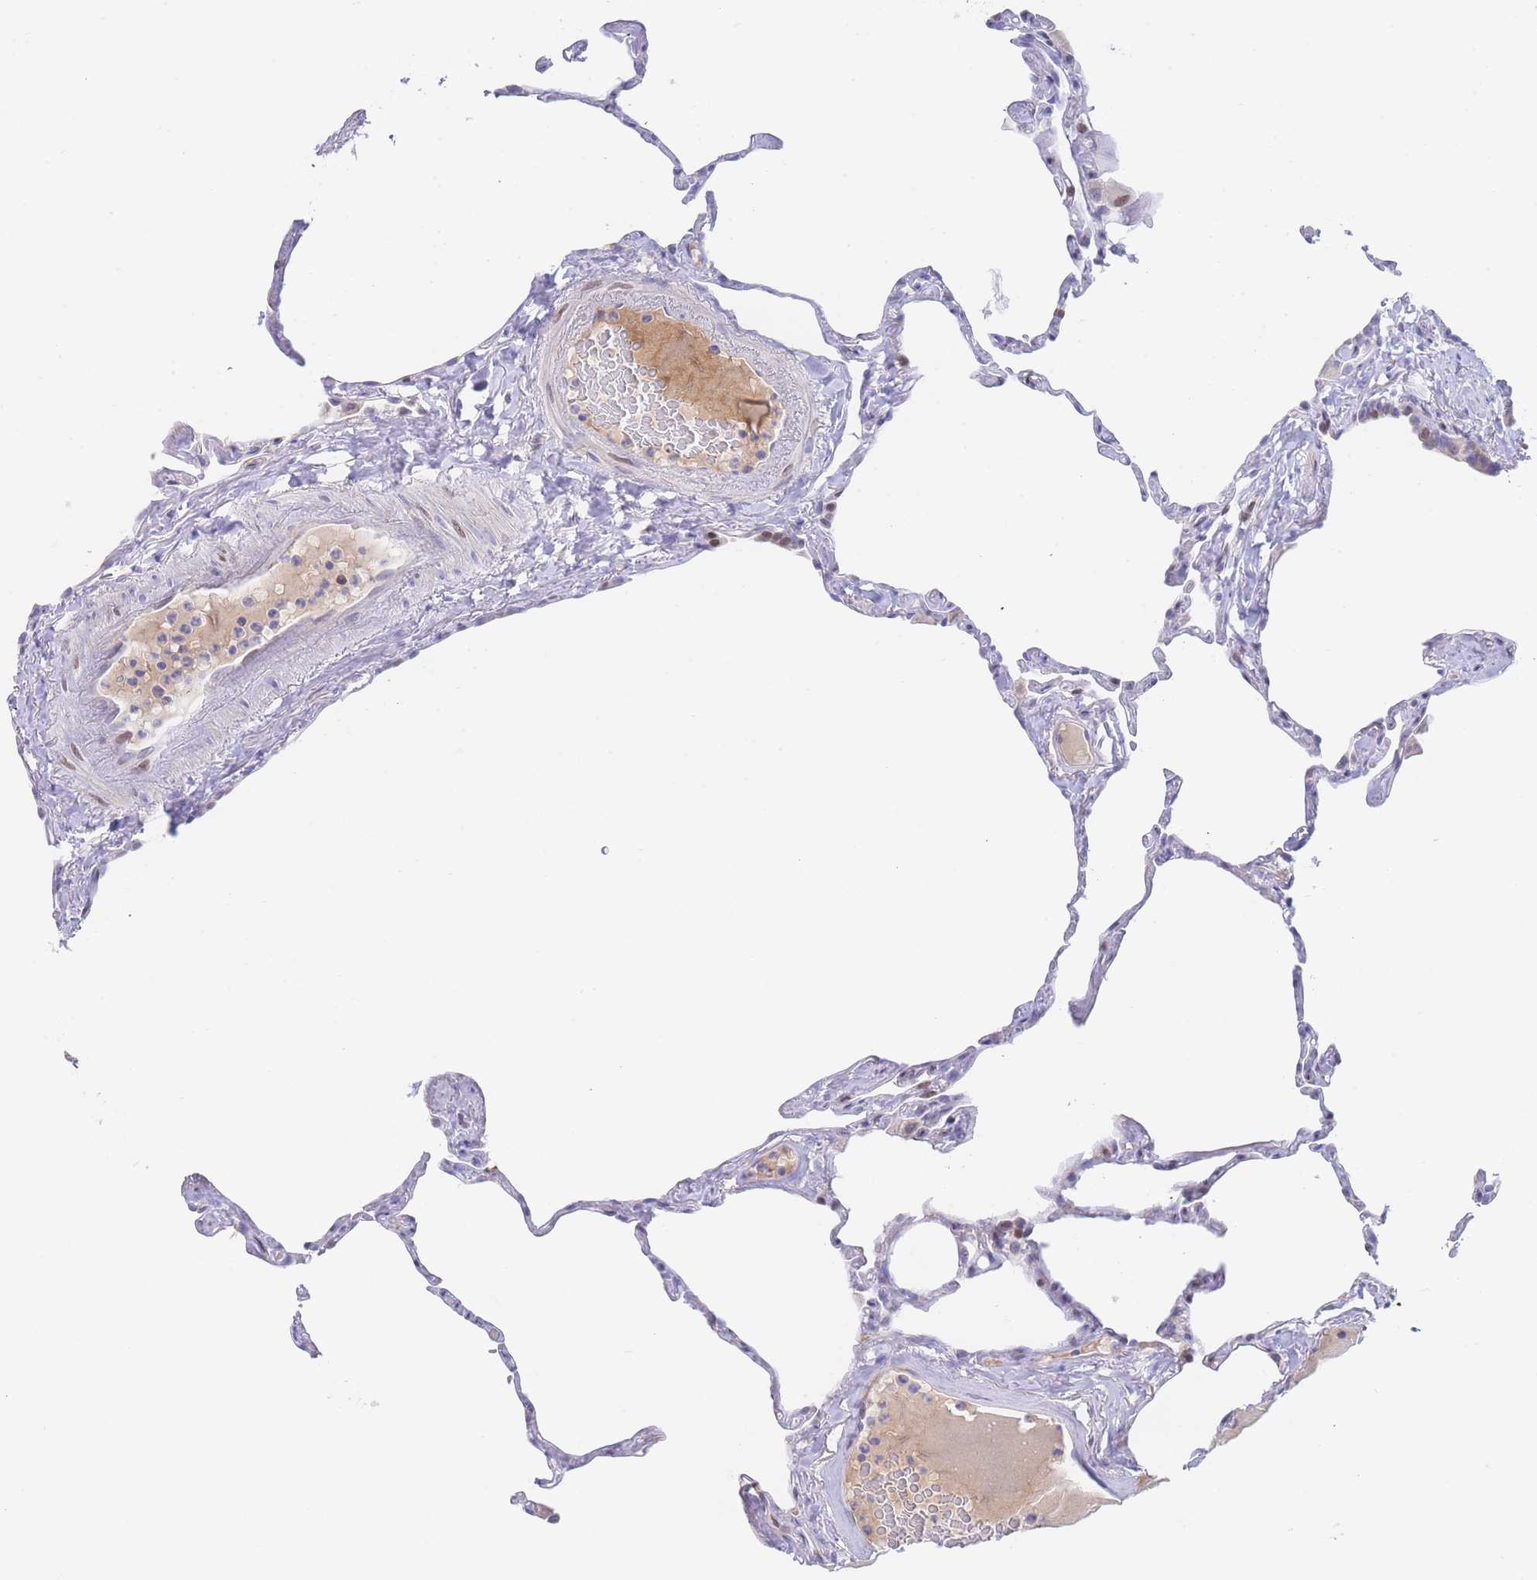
{"staining": {"intensity": "negative", "quantity": "none", "location": "none"}, "tissue": "lung", "cell_type": "Alveolar cells", "image_type": "normal", "snomed": [{"axis": "morphology", "description": "Normal tissue, NOS"}, {"axis": "topography", "description": "Lung"}], "caption": "IHC of unremarkable lung exhibits no positivity in alveolar cells. (DAB immunohistochemistry (IHC) with hematoxylin counter stain).", "gene": "GPAM", "patient": {"sex": "male", "age": 65}}